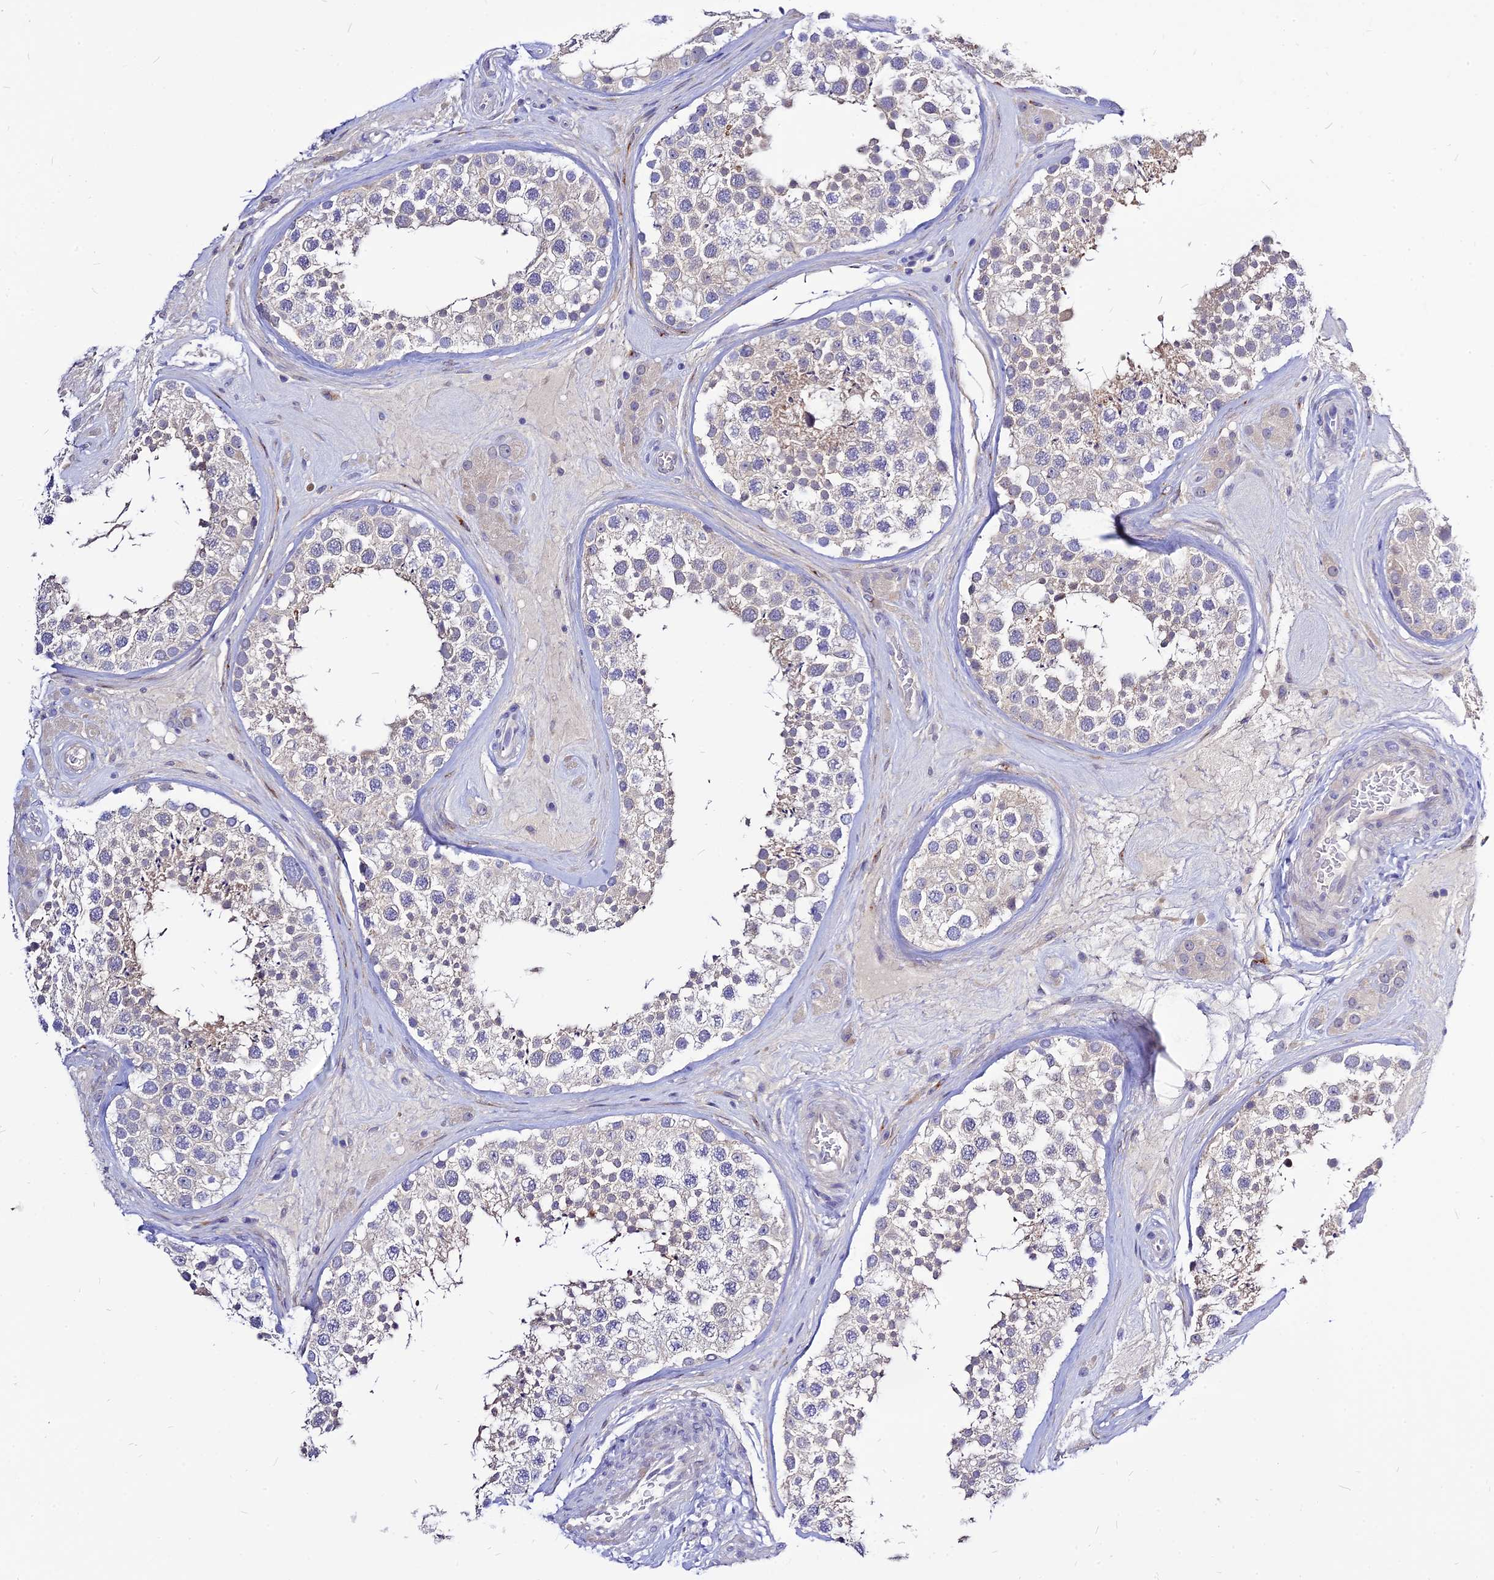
{"staining": {"intensity": "weak", "quantity": "<25%", "location": "cytoplasmic/membranous"}, "tissue": "testis", "cell_type": "Cells in seminiferous ducts", "image_type": "normal", "snomed": [{"axis": "morphology", "description": "Normal tissue, NOS"}, {"axis": "topography", "description": "Testis"}], "caption": "Protein analysis of normal testis exhibits no significant expression in cells in seminiferous ducts. Nuclei are stained in blue.", "gene": "CZIB", "patient": {"sex": "male", "age": 46}}